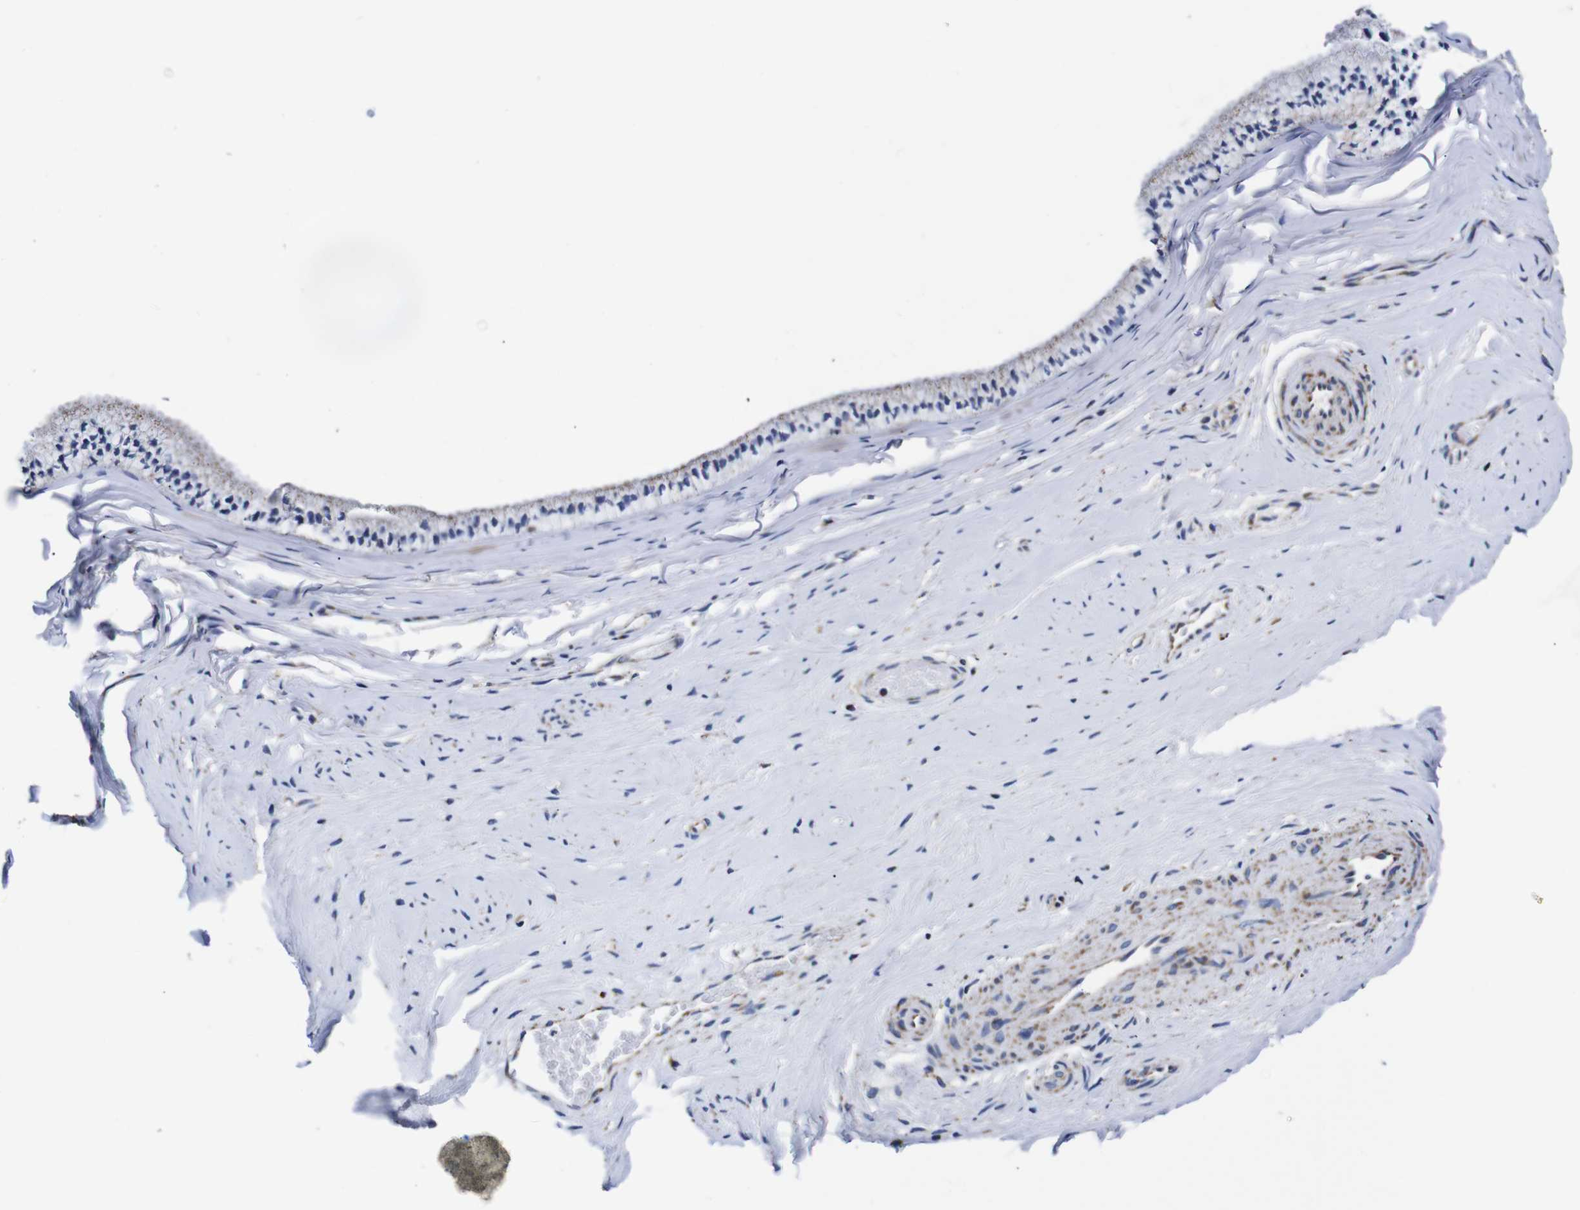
{"staining": {"intensity": "moderate", "quantity": ">75%", "location": "cytoplasmic/membranous"}, "tissue": "cervix", "cell_type": "Glandular cells", "image_type": "normal", "snomed": [{"axis": "morphology", "description": "Normal tissue, NOS"}, {"axis": "topography", "description": "Cervix"}], "caption": "IHC (DAB) staining of normal cervix shows moderate cytoplasmic/membranous protein positivity in approximately >75% of glandular cells.", "gene": "FKBP9", "patient": {"sex": "female", "age": 39}}